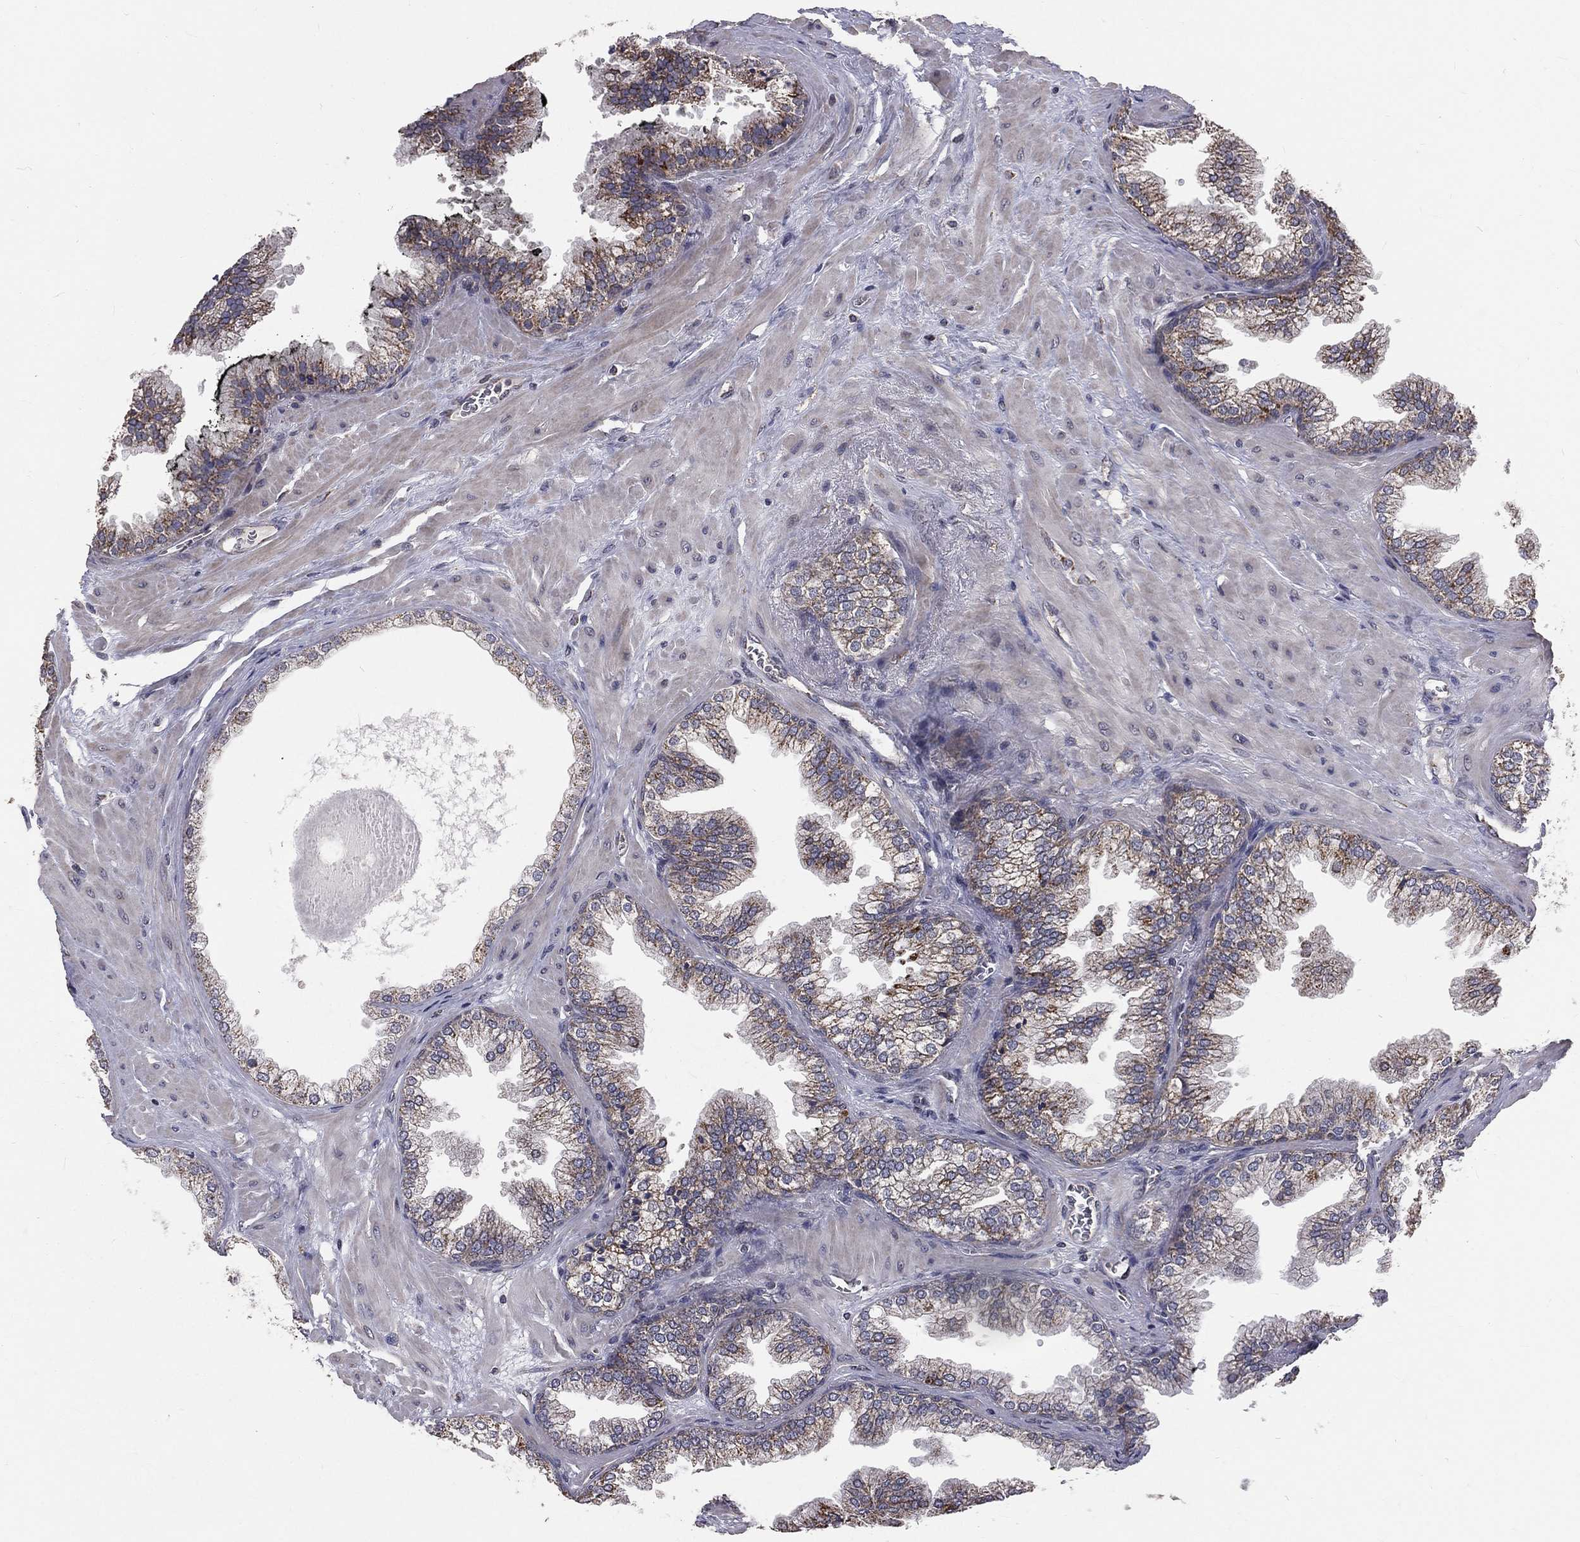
{"staining": {"intensity": "moderate", "quantity": "25%-75%", "location": "cytoplasmic/membranous"}, "tissue": "prostate cancer", "cell_type": "Tumor cells", "image_type": "cancer", "snomed": [{"axis": "morphology", "description": "Adenocarcinoma, Low grade"}, {"axis": "topography", "description": "Prostate"}], "caption": "A histopathology image showing moderate cytoplasmic/membranous expression in approximately 25%-75% of tumor cells in adenocarcinoma (low-grade) (prostate), as visualized by brown immunohistochemical staining.", "gene": "MRPL46", "patient": {"sex": "male", "age": 72}}